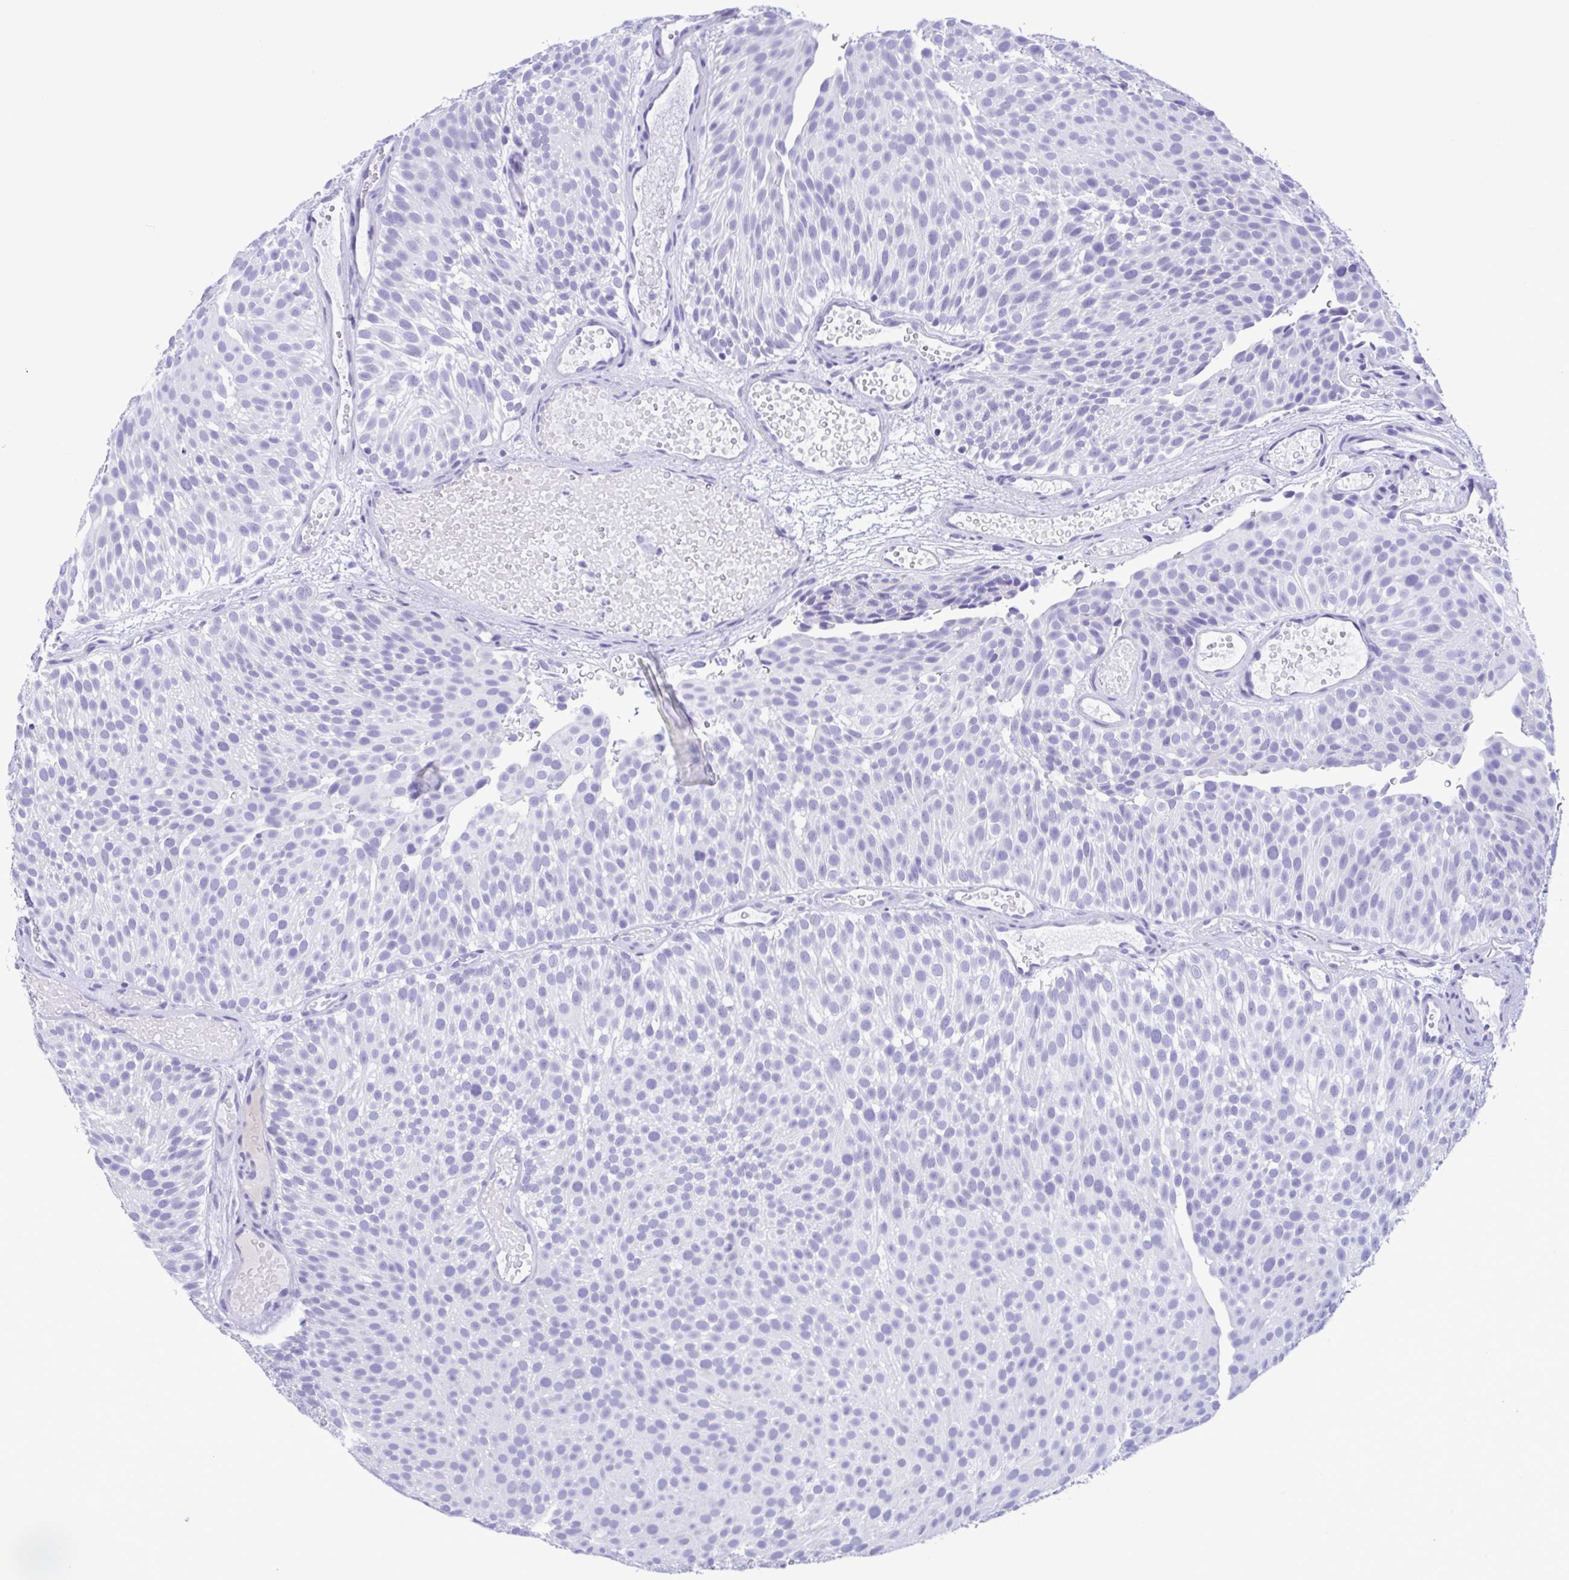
{"staining": {"intensity": "negative", "quantity": "none", "location": "none"}, "tissue": "urothelial cancer", "cell_type": "Tumor cells", "image_type": "cancer", "snomed": [{"axis": "morphology", "description": "Urothelial carcinoma, Low grade"}, {"axis": "topography", "description": "Urinary bladder"}], "caption": "Tumor cells are negative for brown protein staining in low-grade urothelial carcinoma.", "gene": "TSPY2", "patient": {"sex": "male", "age": 78}}